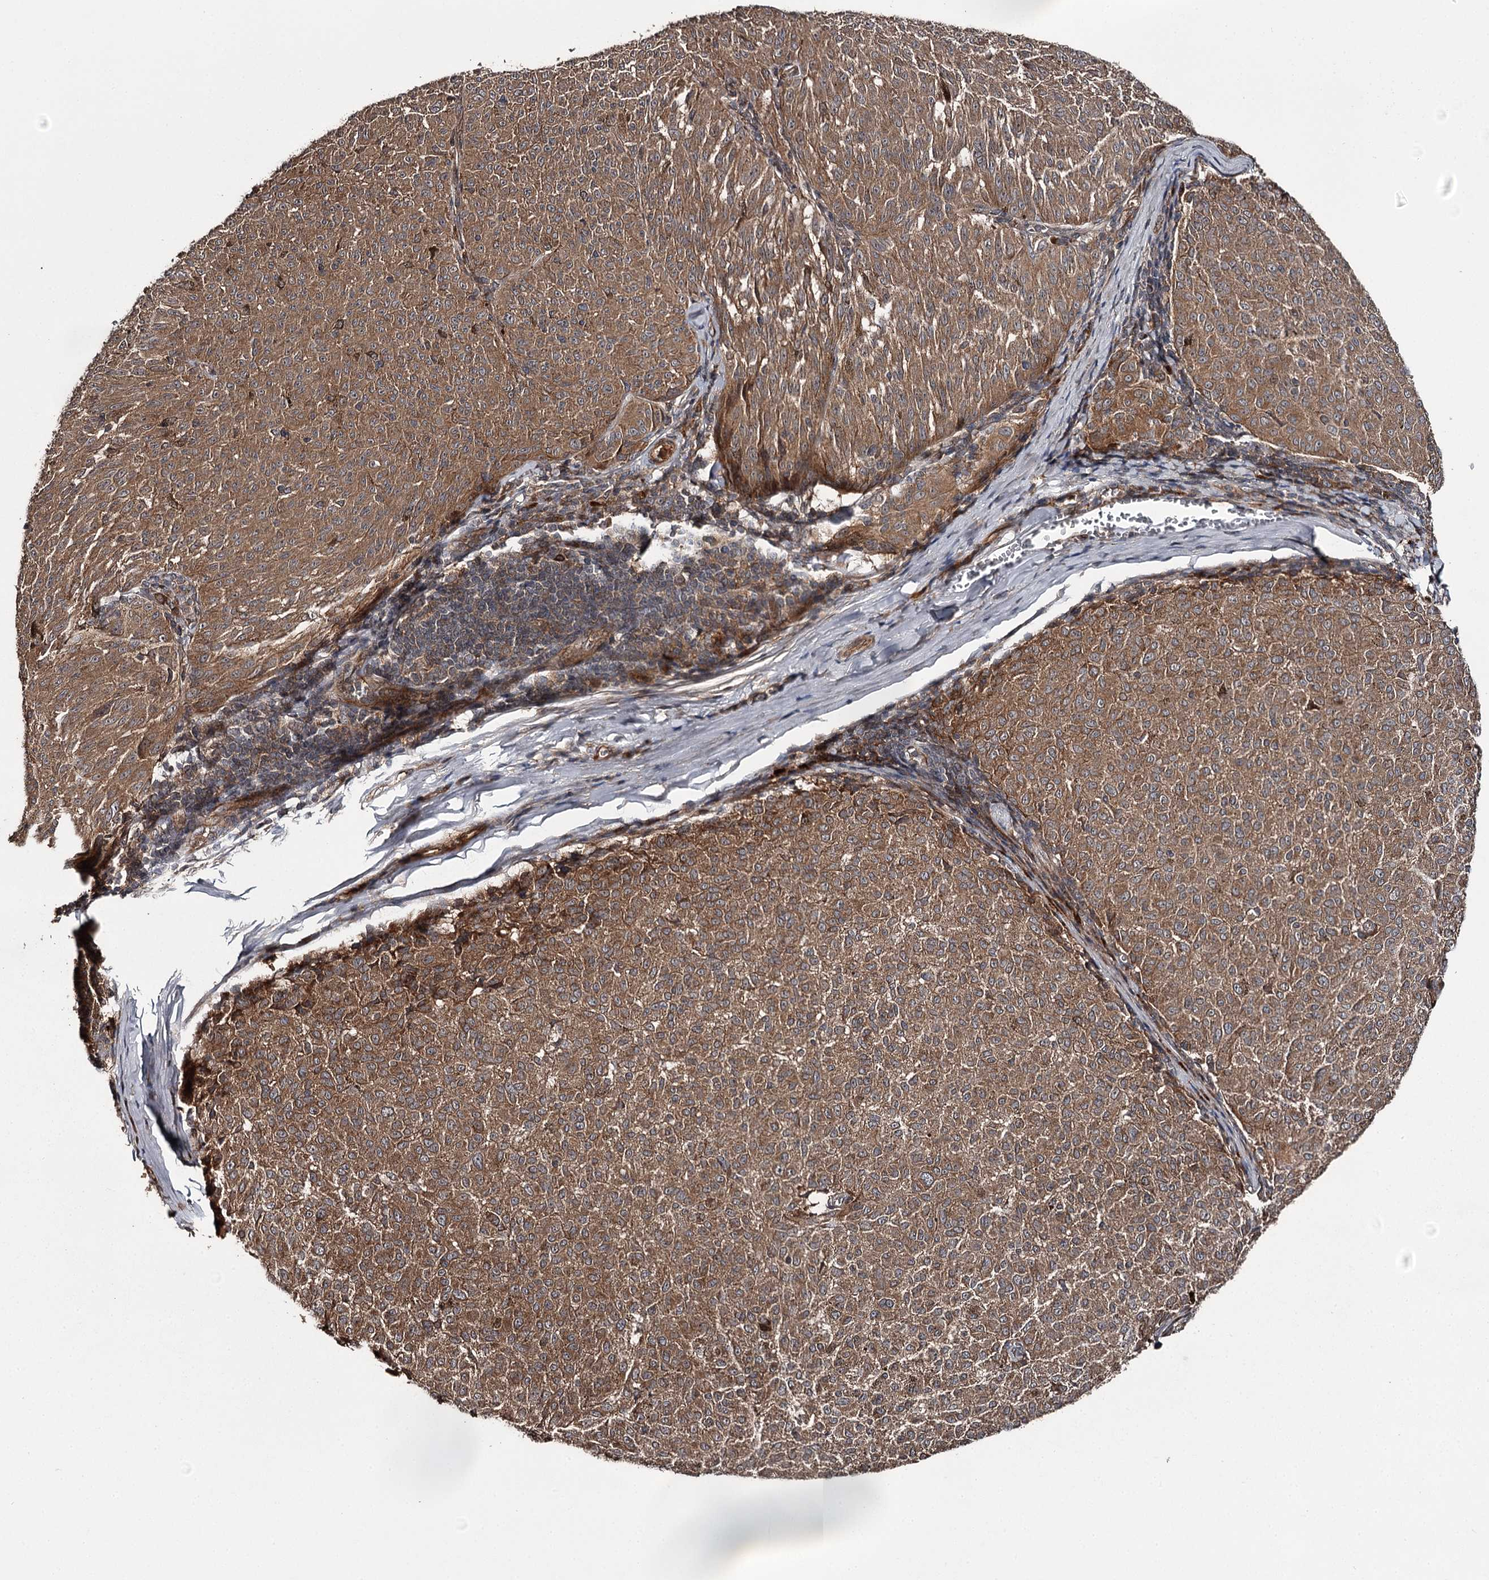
{"staining": {"intensity": "moderate", "quantity": ">75%", "location": "cytoplasmic/membranous"}, "tissue": "melanoma", "cell_type": "Tumor cells", "image_type": "cancer", "snomed": [{"axis": "morphology", "description": "Malignant melanoma, NOS"}, {"axis": "topography", "description": "Skin"}], "caption": "Human malignant melanoma stained with a brown dye demonstrates moderate cytoplasmic/membranous positive positivity in approximately >75% of tumor cells.", "gene": "RAB21", "patient": {"sex": "female", "age": 72}}